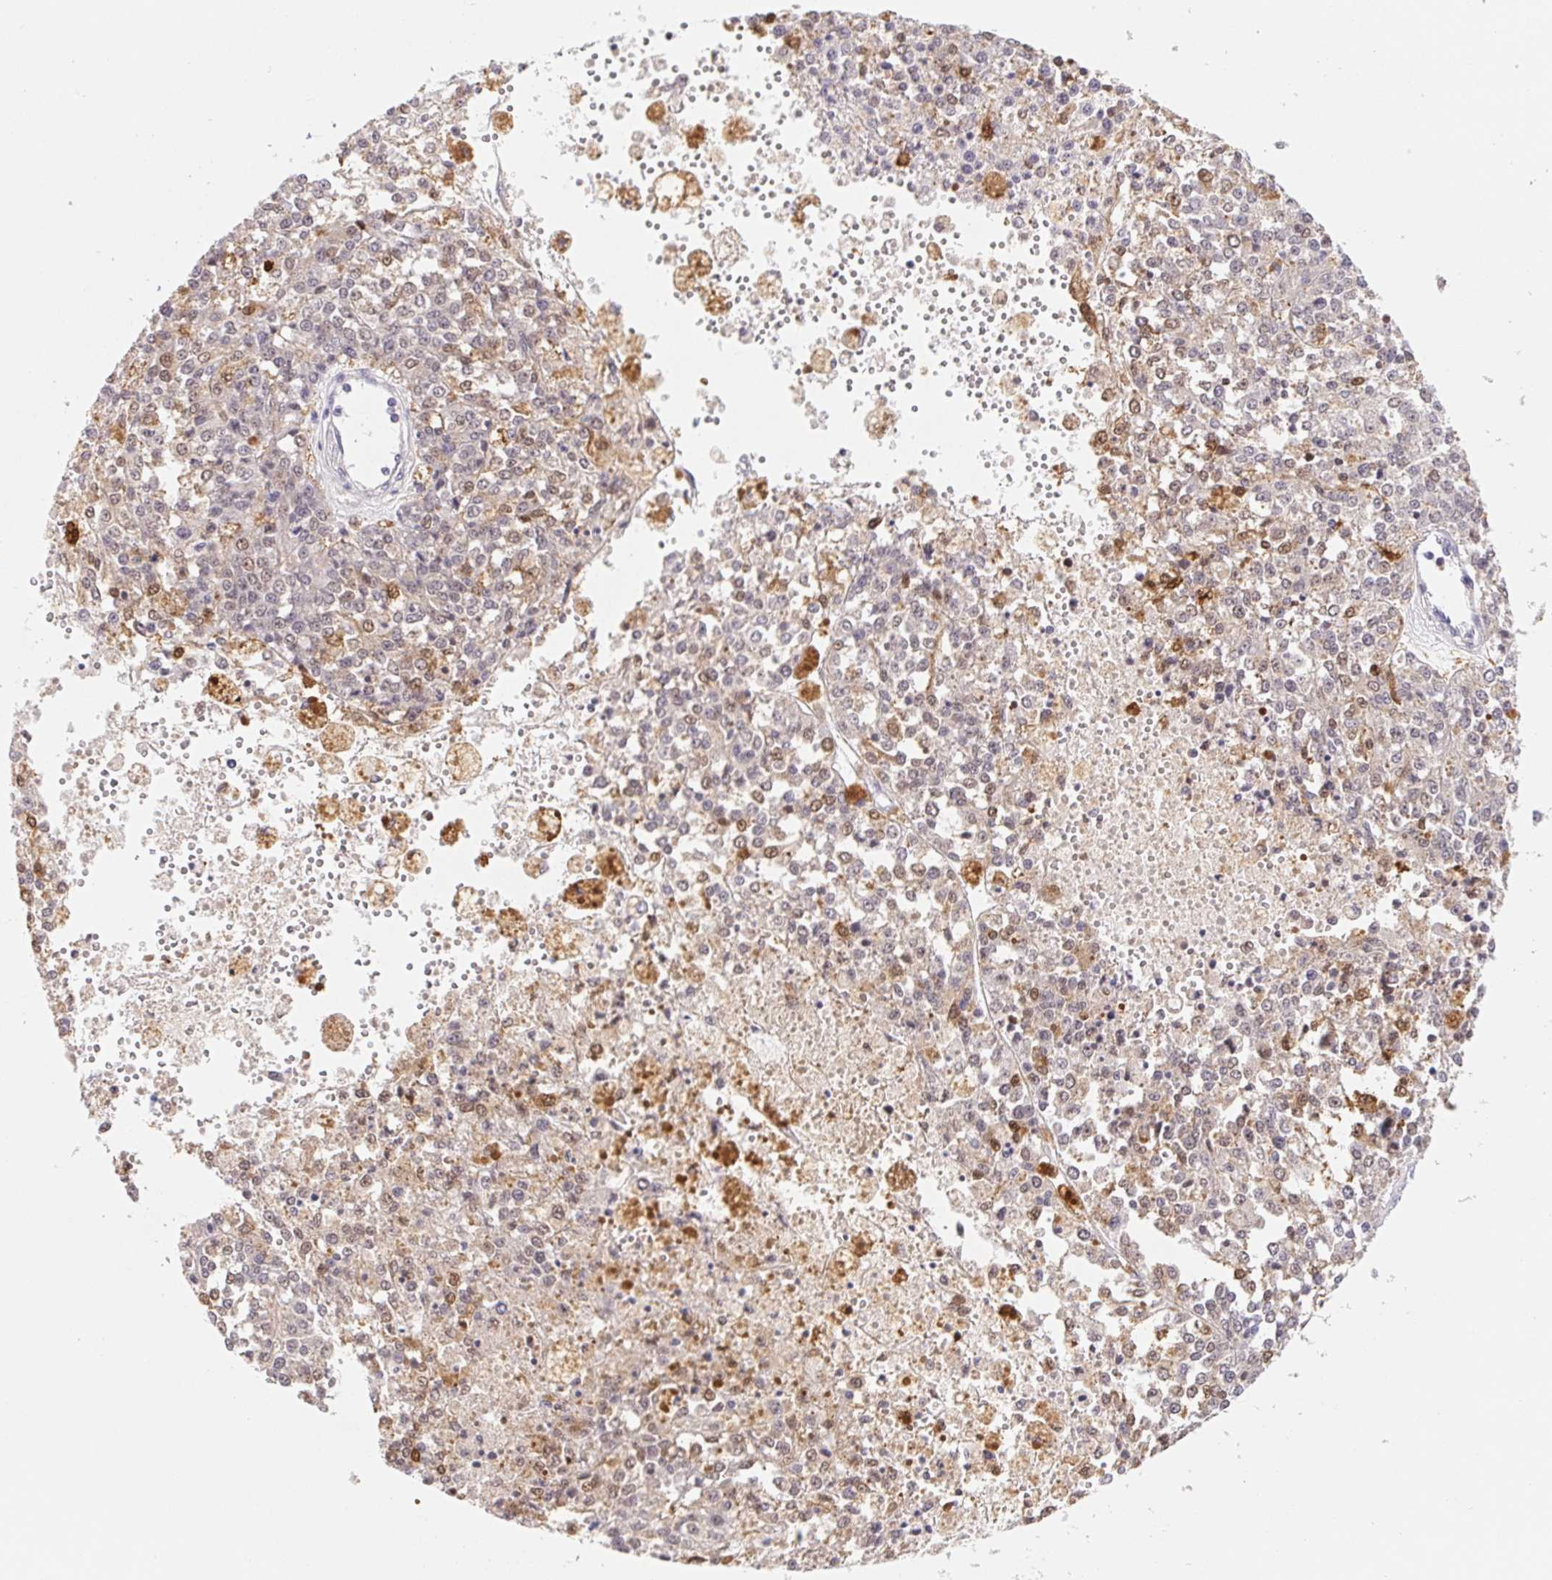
{"staining": {"intensity": "weak", "quantity": "25%-75%", "location": "nuclear"}, "tissue": "melanoma", "cell_type": "Tumor cells", "image_type": "cancer", "snomed": [{"axis": "morphology", "description": "Malignant melanoma, Metastatic site"}, {"axis": "topography", "description": "Lymph node"}], "caption": "The image exhibits immunohistochemical staining of malignant melanoma (metastatic site). There is weak nuclear positivity is identified in approximately 25%-75% of tumor cells.", "gene": "L3MBTL4", "patient": {"sex": "female", "age": 64}}